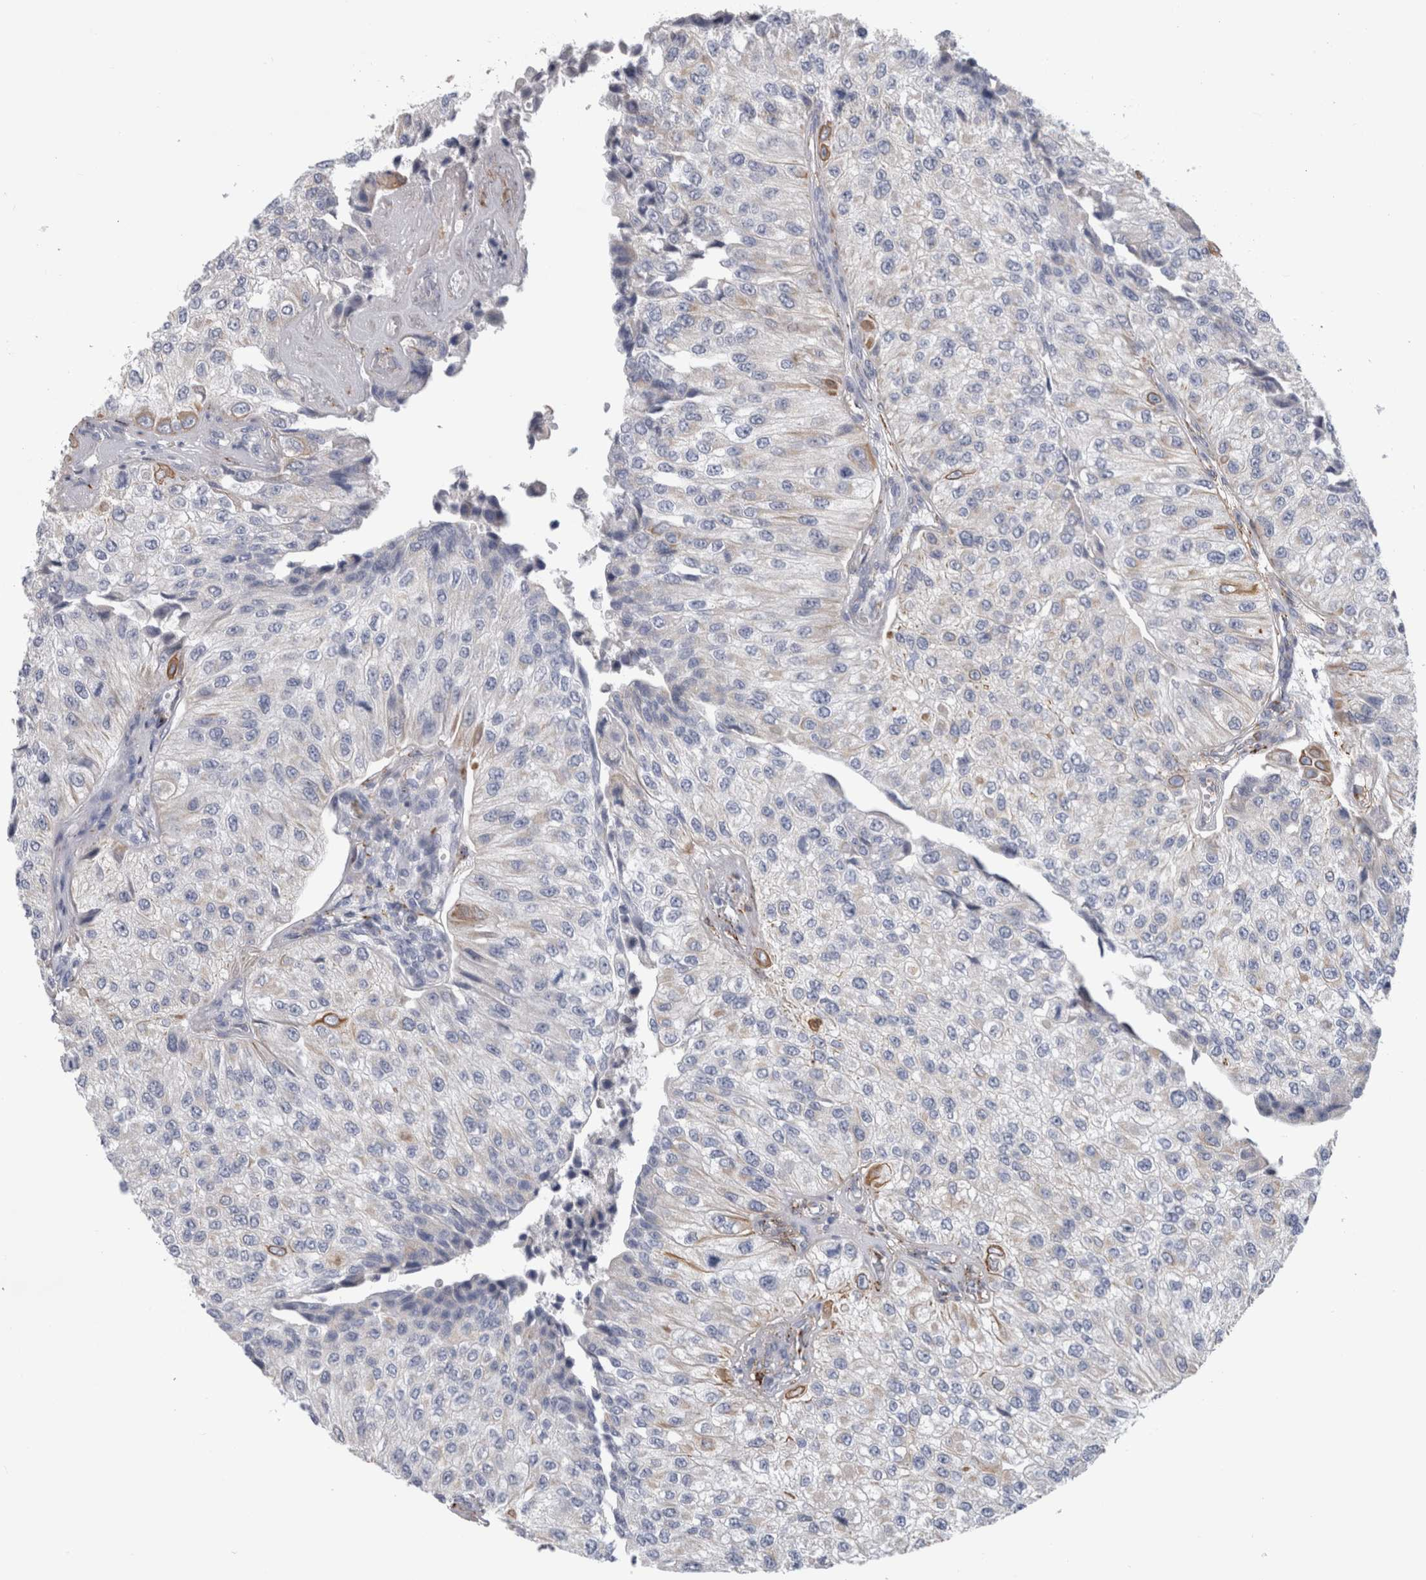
{"staining": {"intensity": "weak", "quantity": "<25%", "location": "cytoplasmic/membranous"}, "tissue": "urothelial cancer", "cell_type": "Tumor cells", "image_type": "cancer", "snomed": [{"axis": "morphology", "description": "Urothelial carcinoma, High grade"}, {"axis": "topography", "description": "Kidney"}, {"axis": "topography", "description": "Urinary bladder"}], "caption": "Immunohistochemistry of human urothelial cancer shows no staining in tumor cells.", "gene": "DNAJC24", "patient": {"sex": "male", "age": 77}}